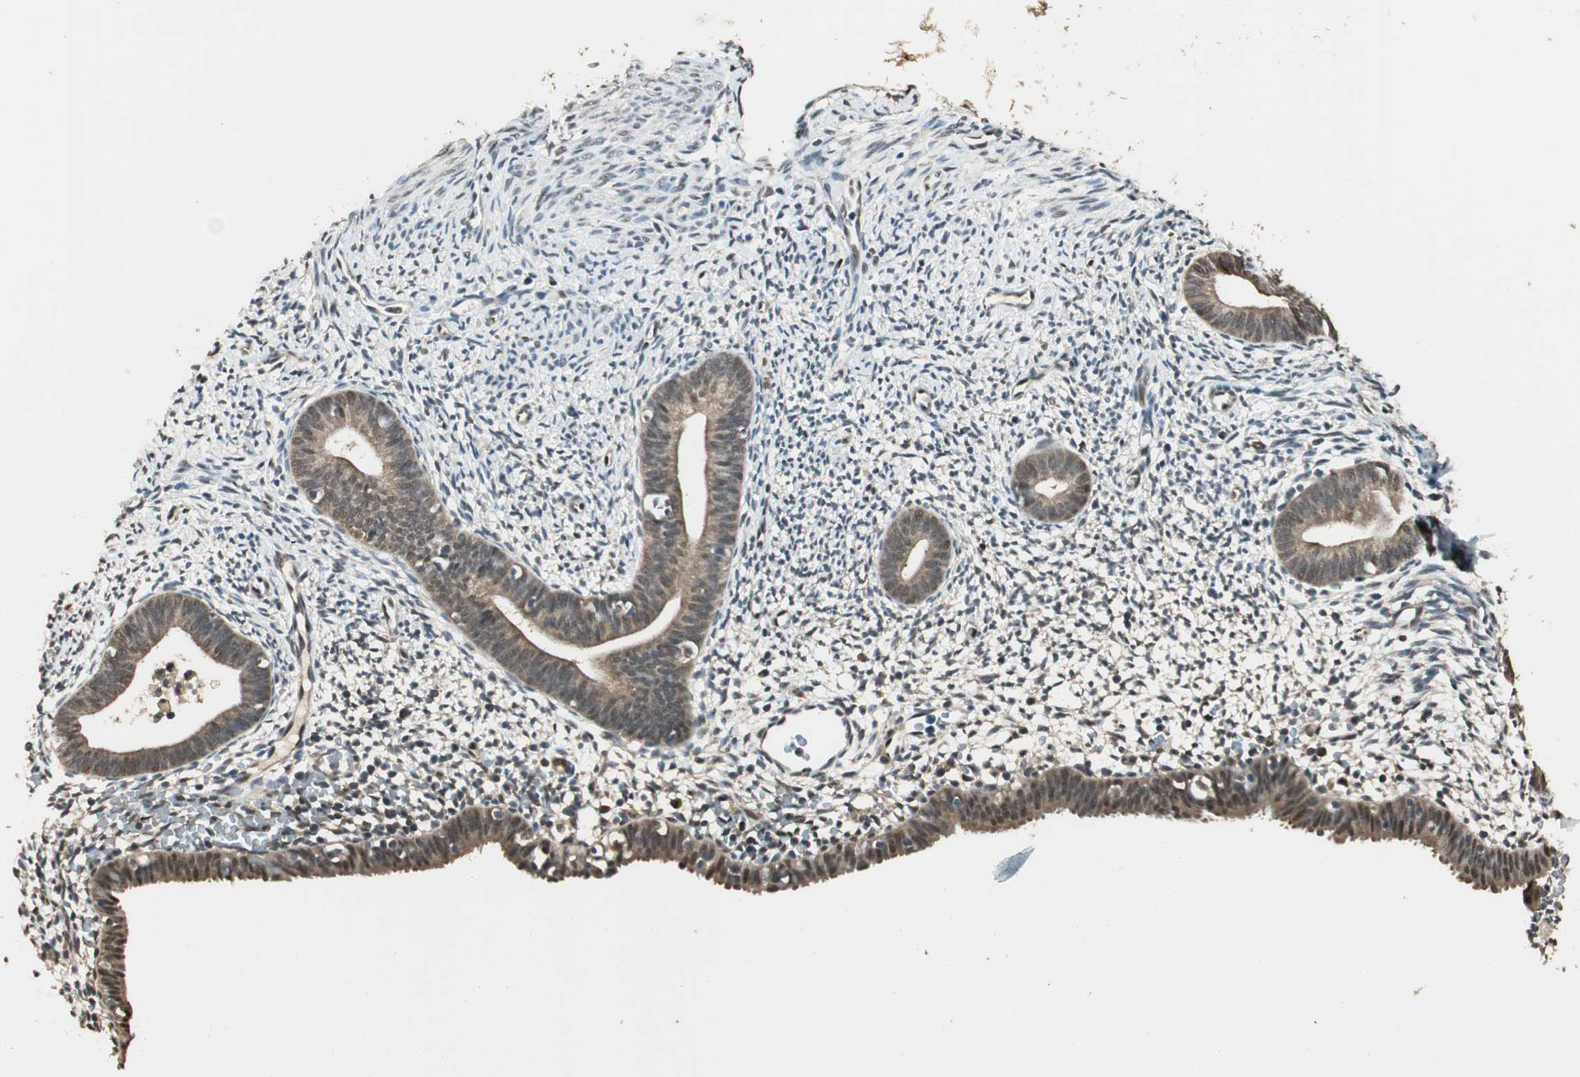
{"staining": {"intensity": "weak", "quantity": "<25%", "location": "cytoplasmic/membranous"}, "tissue": "endometrium", "cell_type": "Cells in endometrial stroma", "image_type": "normal", "snomed": [{"axis": "morphology", "description": "Normal tissue, NOS"}, {"axis": "morphology", "description": "Atrophy, NOS"}, {"axis": "topography", "description": "Uterus"}, {"axis": "topography", "description": "Endometrium"}], "caption": "The micrograph reveals no staining of cells in endometrial stroma in normal endometrium. (DAB (3,3'-diaminobenzidine) immunohistochemistry with hematoxylin counter stain).", "gene": "USP5", "patient": {"sex": "female", "age": 68}}